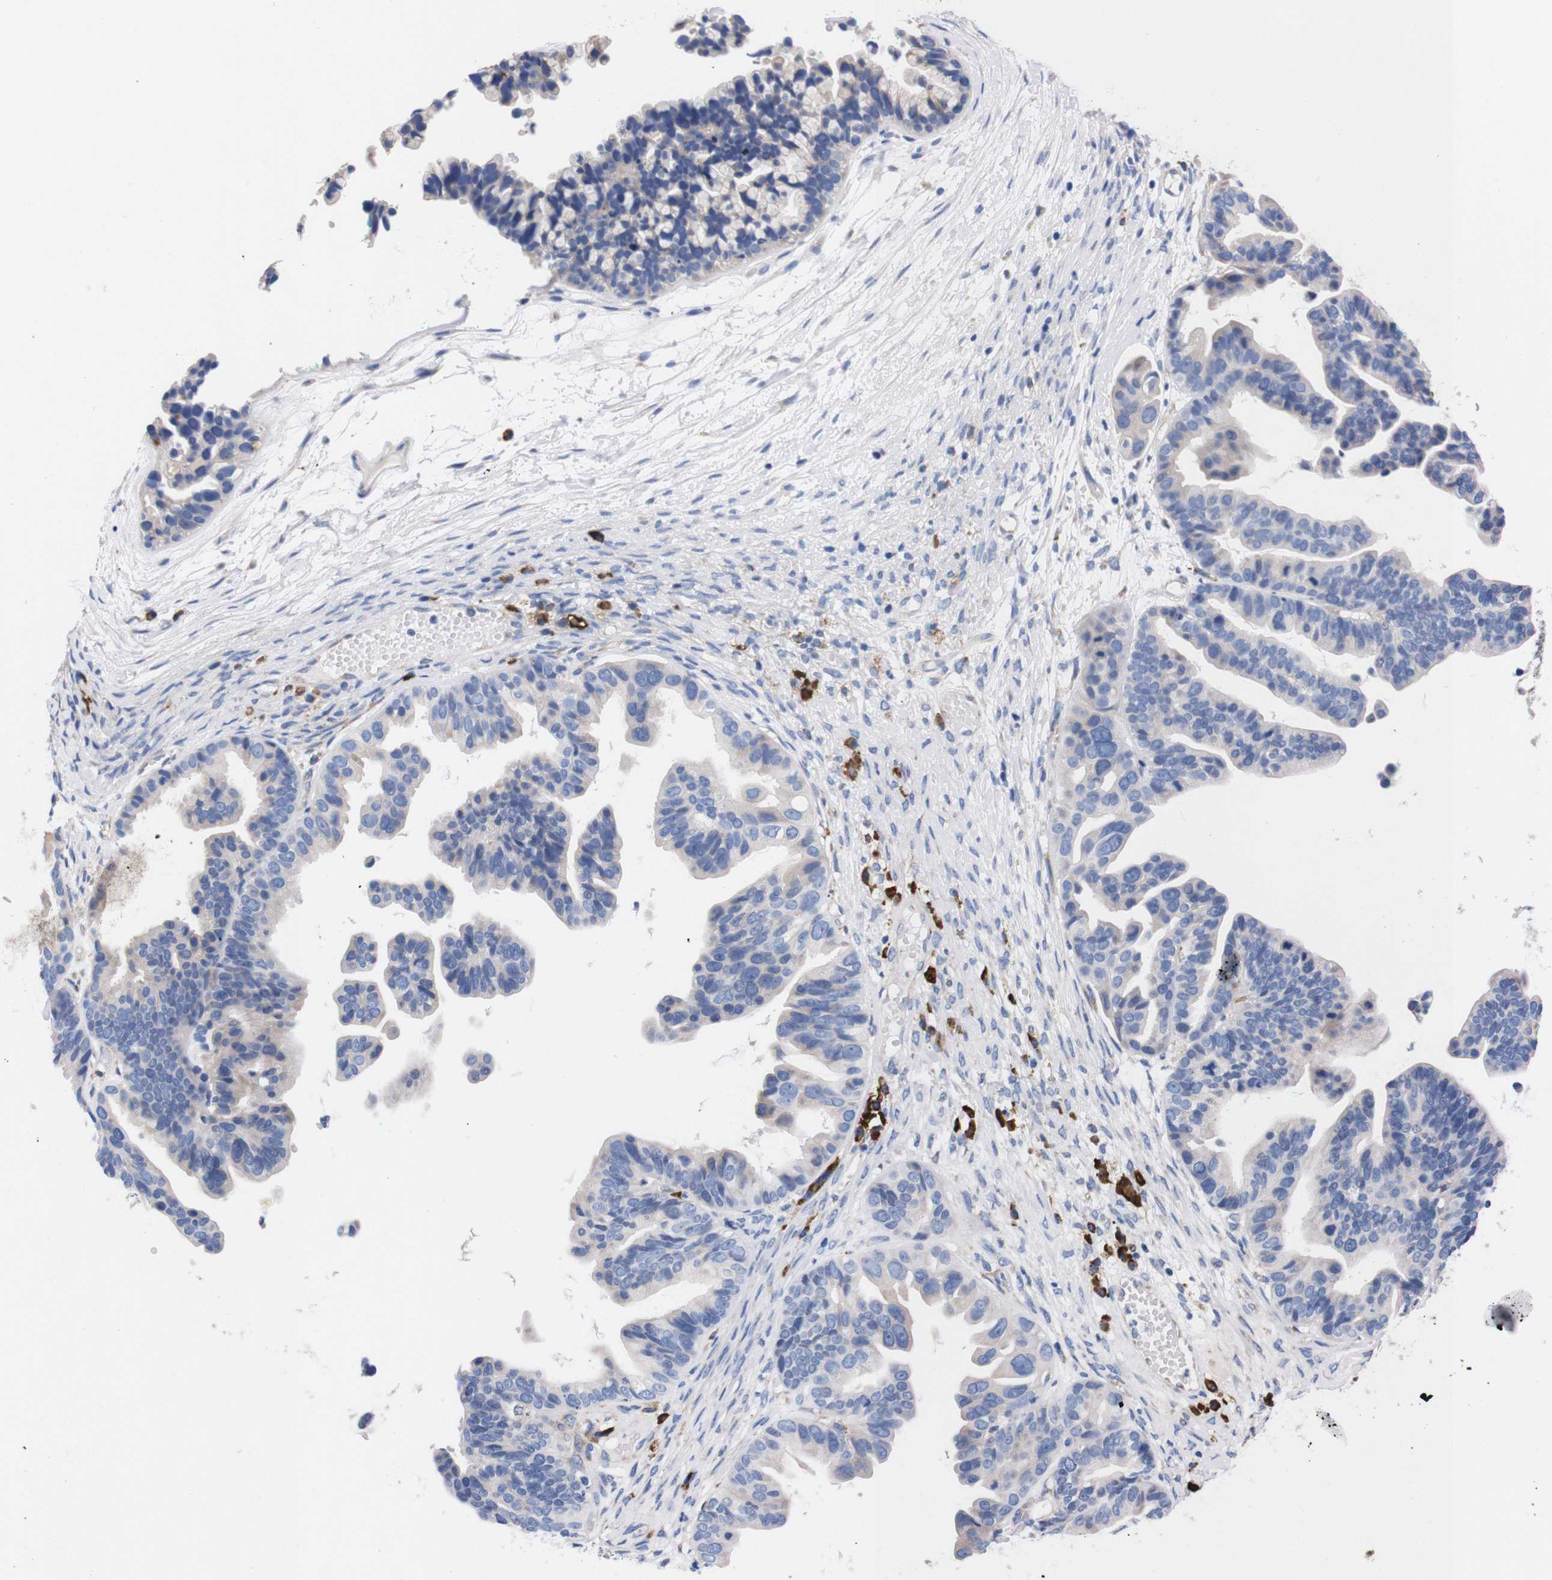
{"staining": {"intensity": "negative", "quantity": "none", "location": "none"}, "tissue": "ovarian cancer", "cell_type": "Tumor cells", "image_type": "cancer", "snomed": [{"axis": "morphology", "description": "Cystadenocarcinoma, serous, NOS"}, {"axis": "topography", "description": "Ovary"}], "caption": "Serous cystadenocarcinoma (ovarian) was stained to show a protein in brown. There is no significant positivity in tumor cells. Brightfield microscopy of immunohistochemistry stained with DAB (brown) and hematoxylin (blue), captured at high magnification.", "gene": "NEBL", "patient": {"sex": "female", "age": 56}}